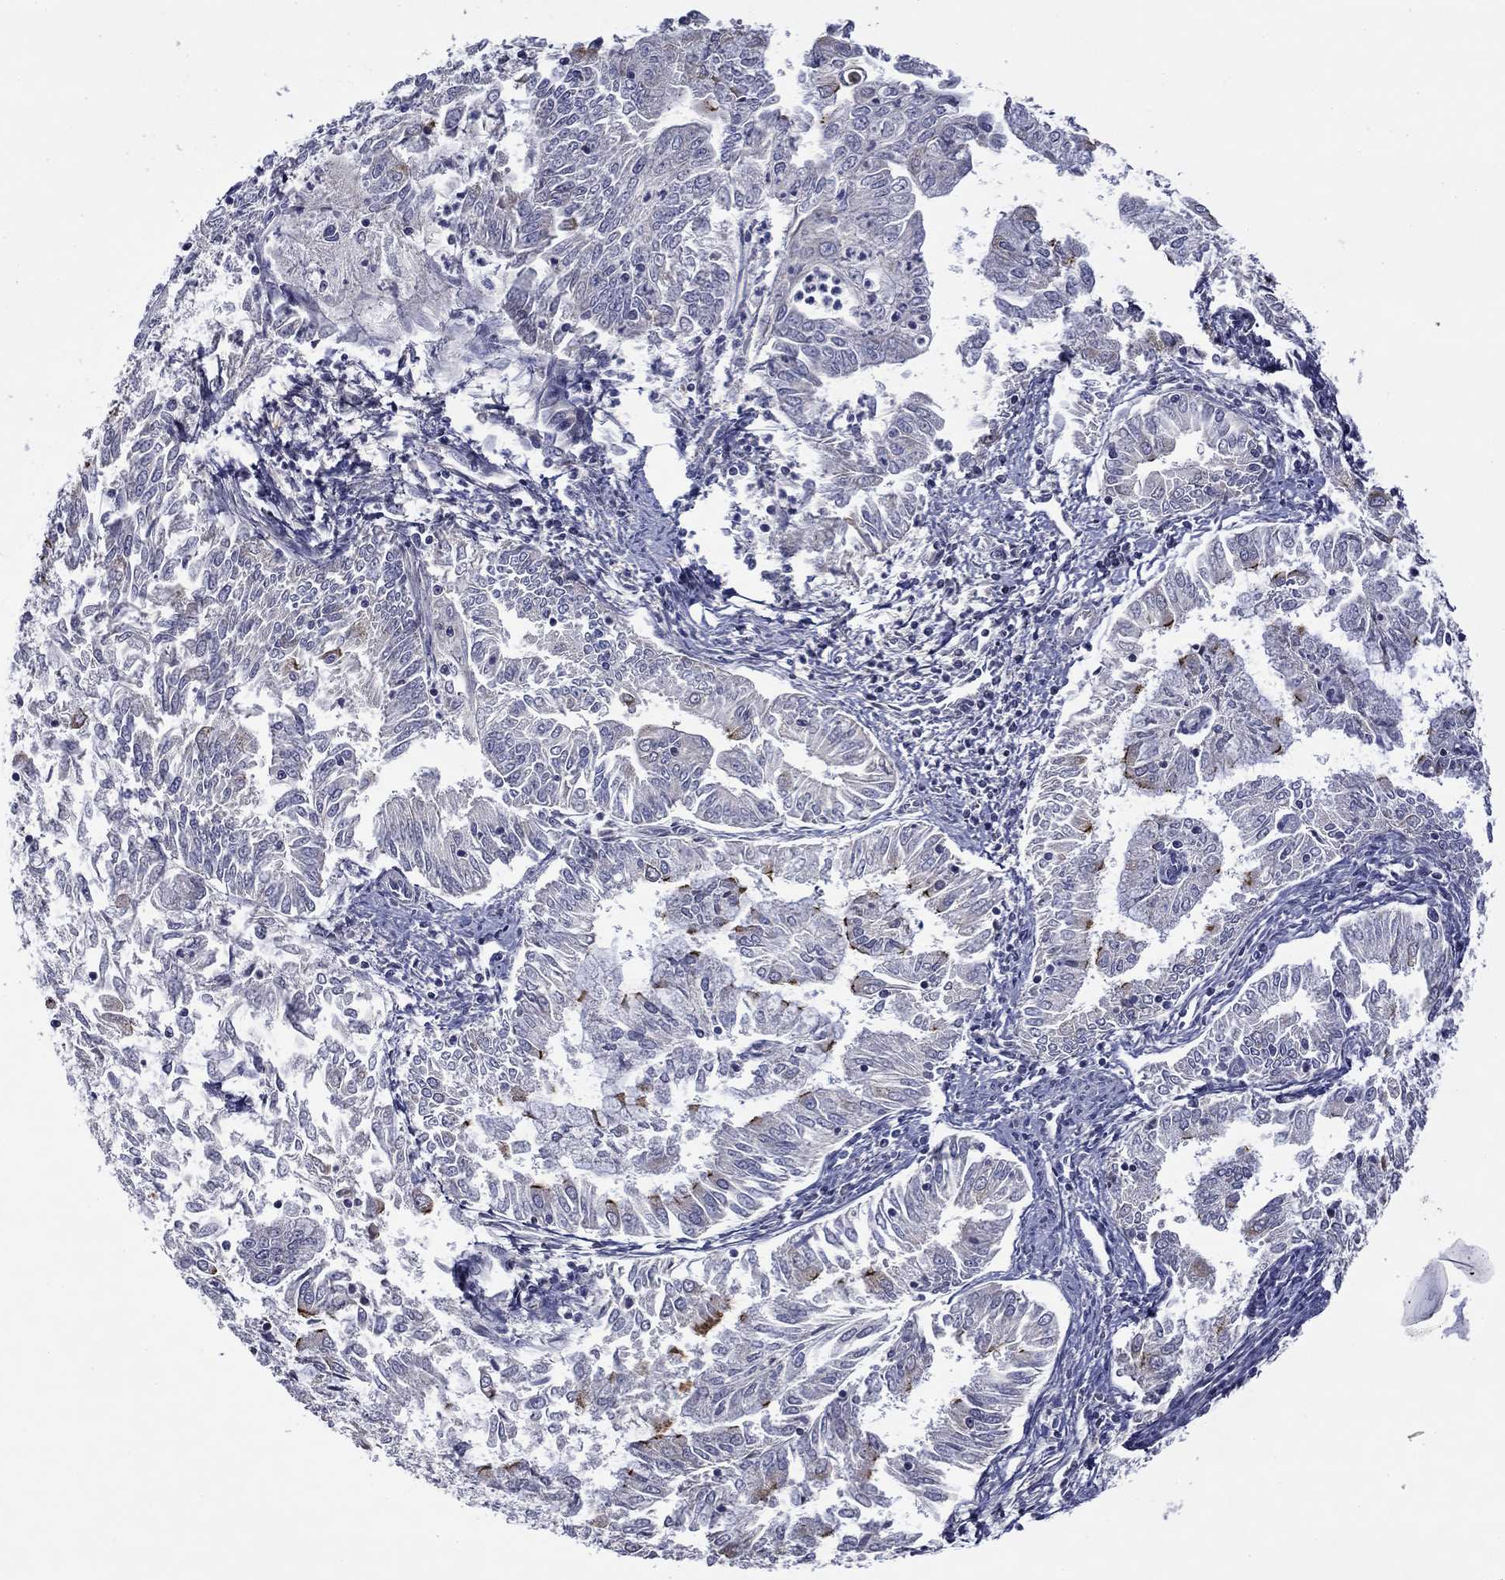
{"staining": {"intensity": "negative", "quantity": "none", "location": "none"}, "tissue": "endometrial cancer", "cell_type": "Tumor cells", "image_type": "cancer", "snomed": [{"axis": "morphology", "description": "Adenocarcinoma, NOS"}, {"axis": "topography", "description": "Endometrium"}], "caption": "Immunohistochemical staining of endometrial adenocarcinoma displays no significant staining in tumor cells.", "gene": "SPATA7", "patient": {"sex": "female", "age": 56}}